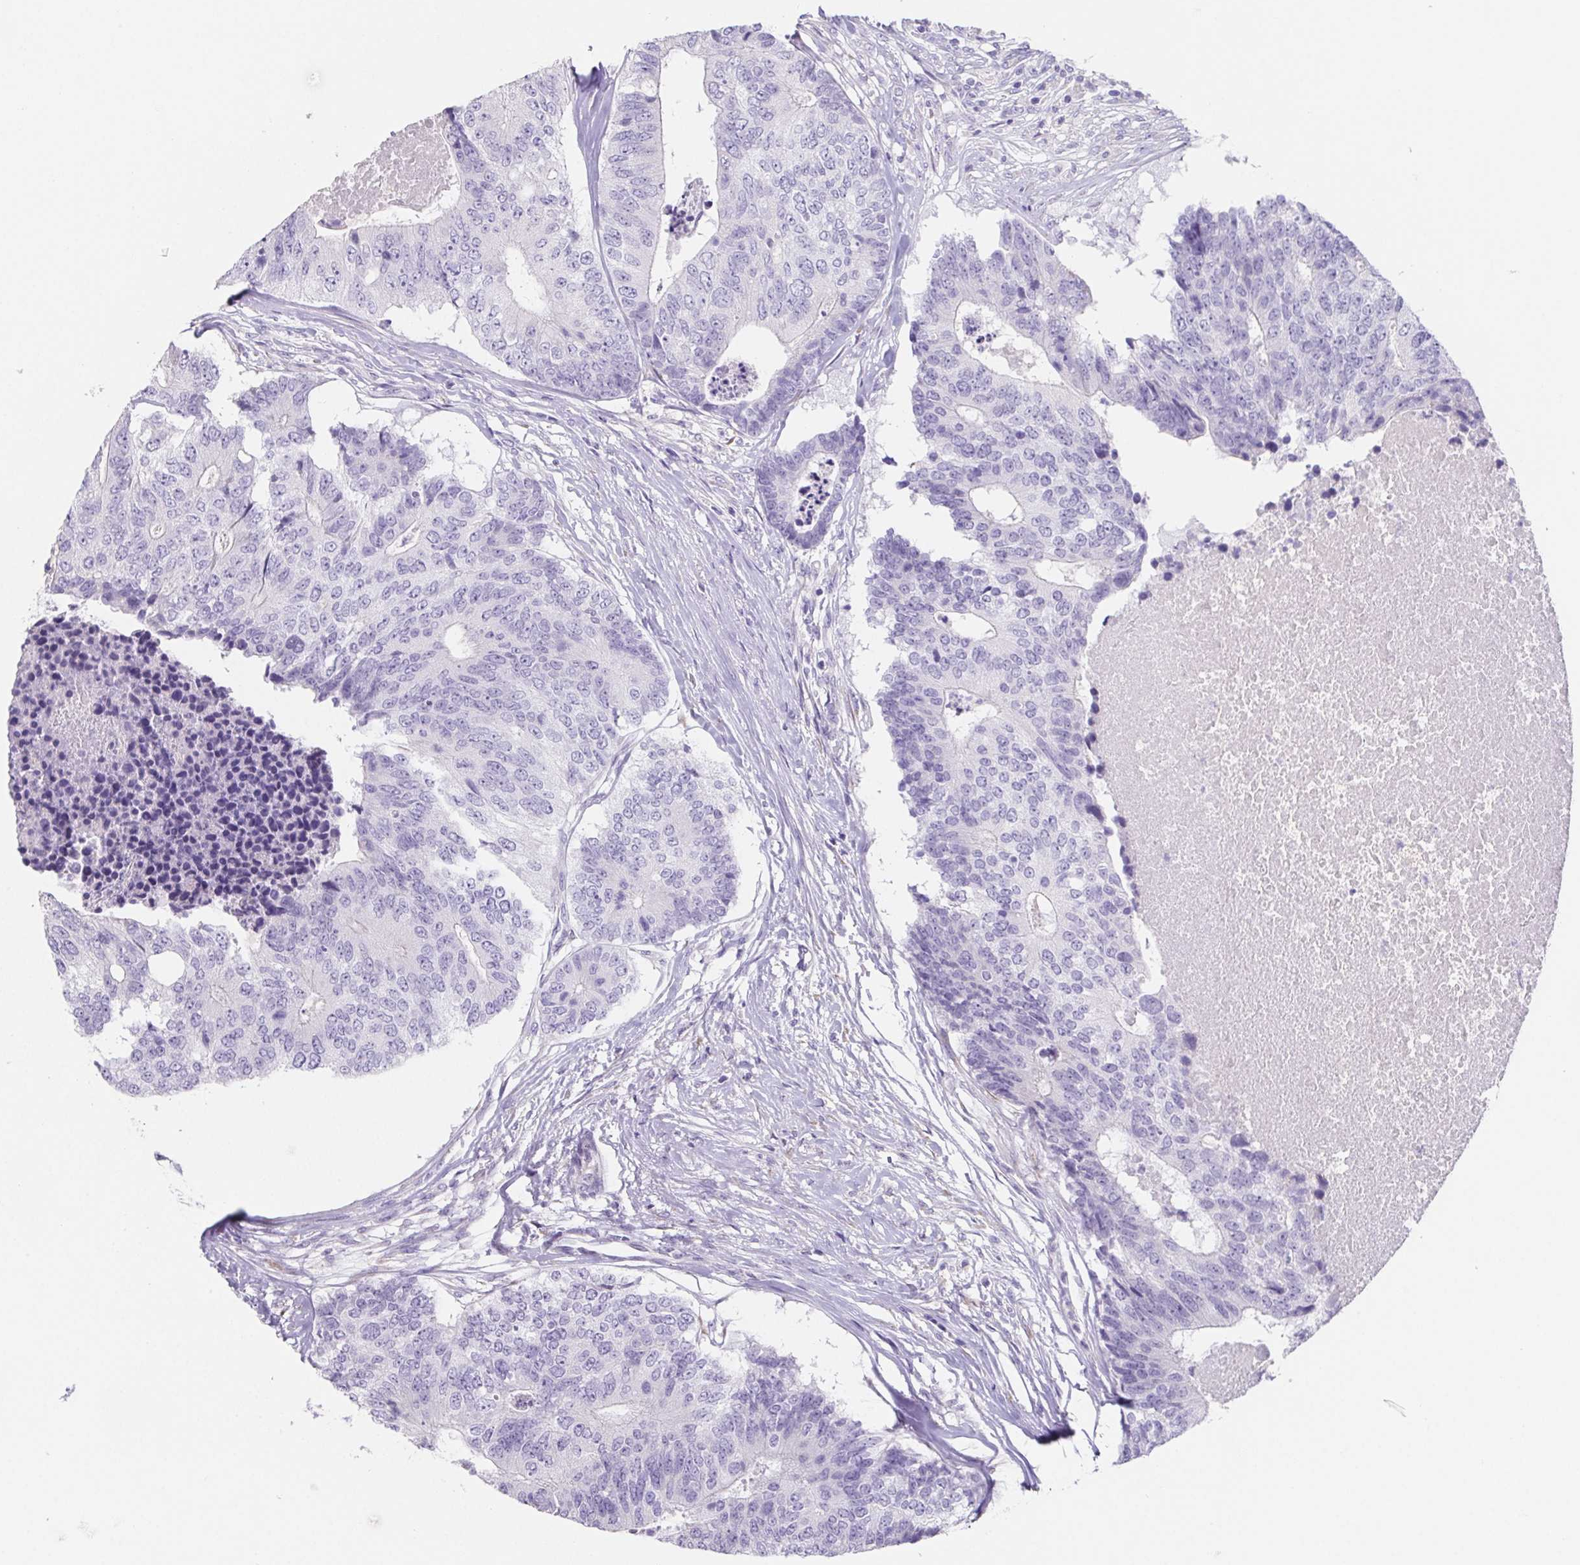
{"staining": {"intensity": "negative", "quantity": "none", "location": "none"}, "tissue": "colorectal cancer", "cell_type": "Tumor cells", "image_type": "cancer", "snomed": [{"axis": "morphology", "description": "Adenocarcinoma, NOS"}, {"axis": "topography", "description": "Colon"}], "caption": "High power microscopy histopathology image of an immunohistochemistry histopathology image of colorectal cancer, revealing no significant staining in tumor cells.", "gene": "HDGFL1", "patient": {"sex": "female", "age": 67}}